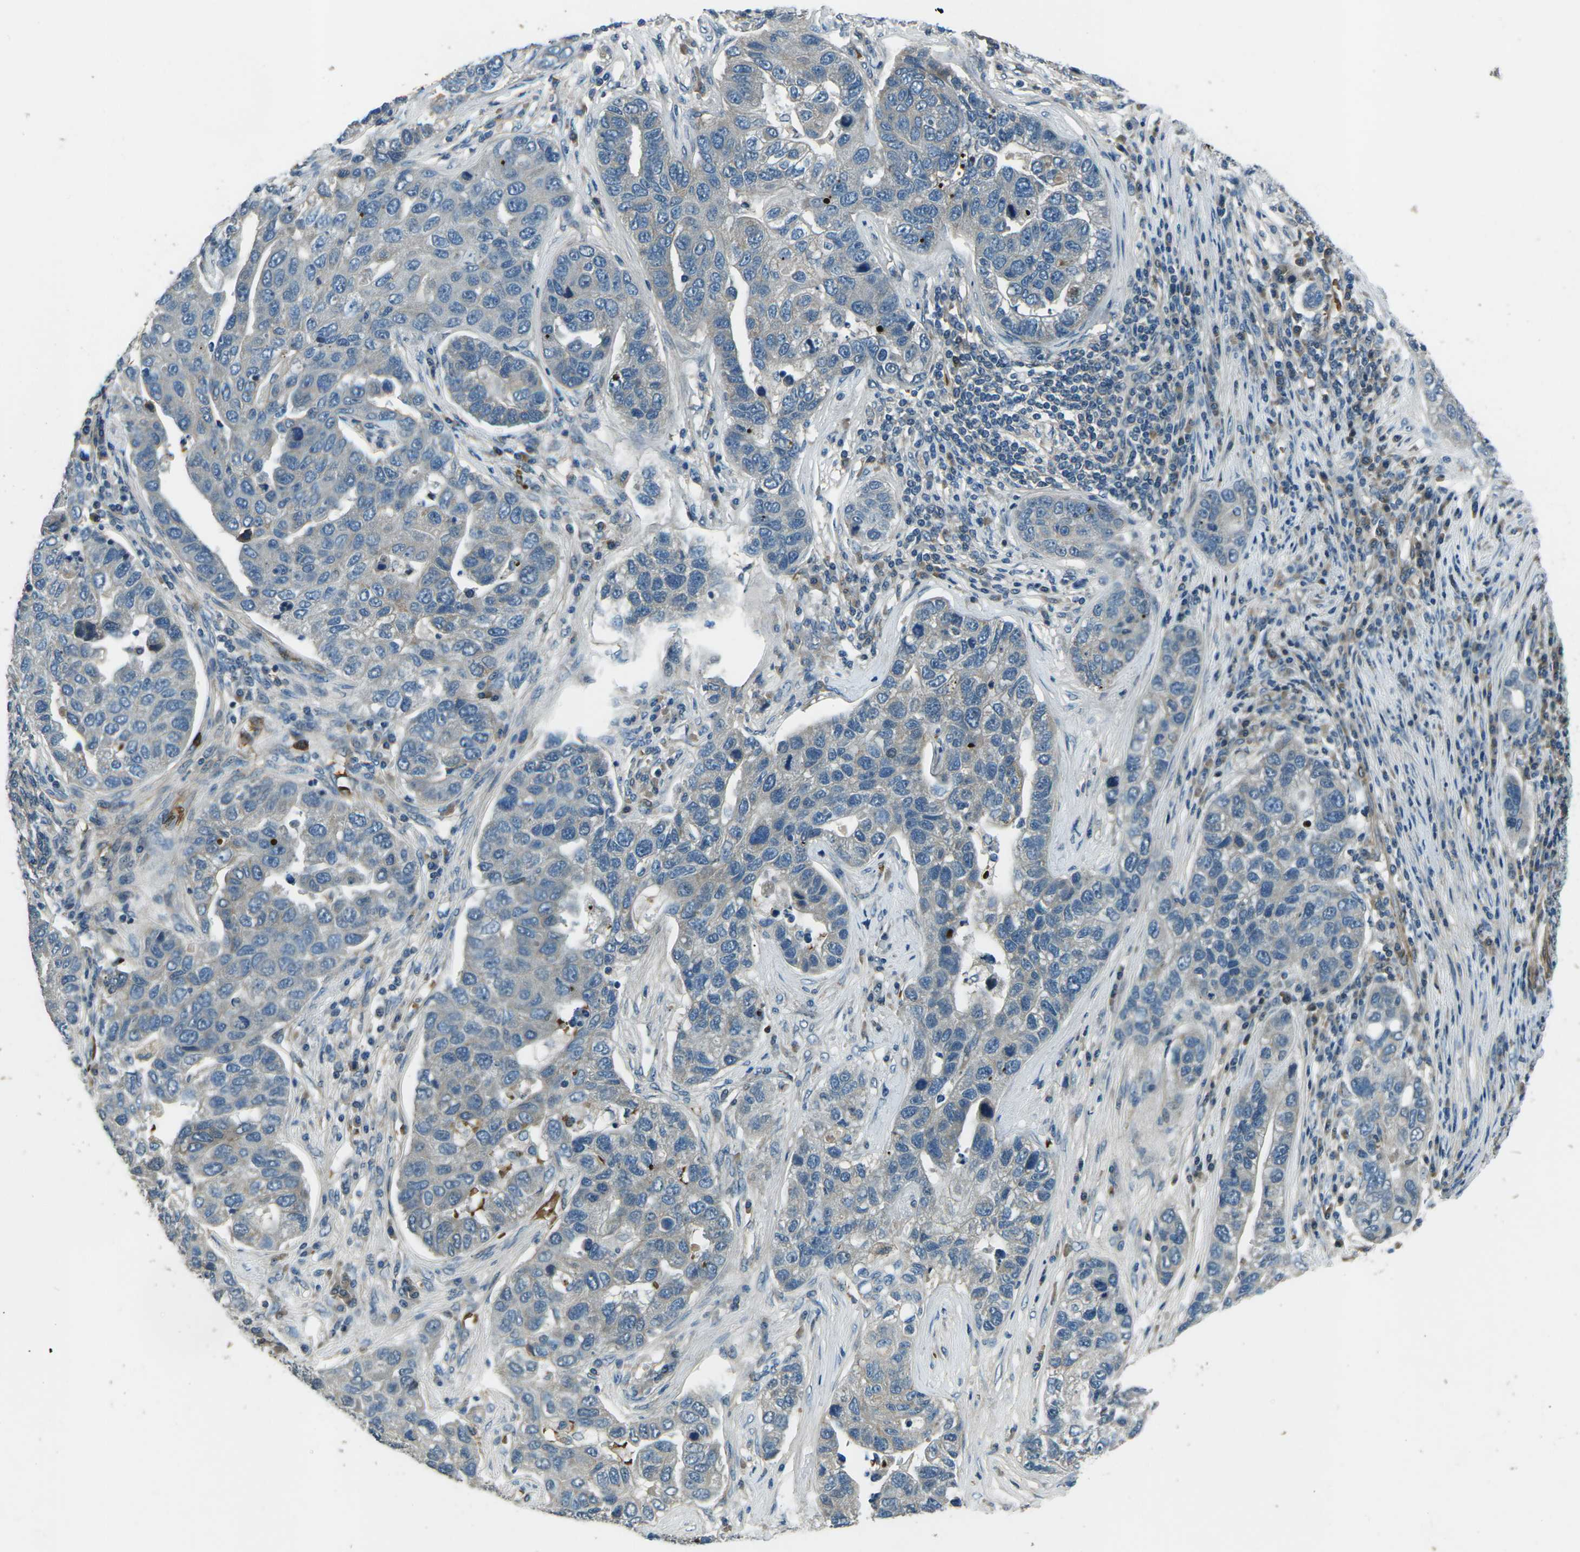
{"staining": {"intensity": "weak", "quantity": "<25%", "location": "cytoplasmic/membranous"}, "tissue": "pancreatic cancer", "cell_type": "Tumor cells", "image_type": "cancer", "snomed": [{"axis": "morphology", "description": "Adenocarcinoma, NOS"}, {"axis": "topography", "description": "Pancreas"}], "caption": "IHC histopathology image of neoplastic tissue: pancreatic cancer (adenocarcinoma) stained with DAB demonstrates no significant protein positivity in tumor cells.", "gene": "AFAP1", "patient": {"sex": "female", "age": 61}}